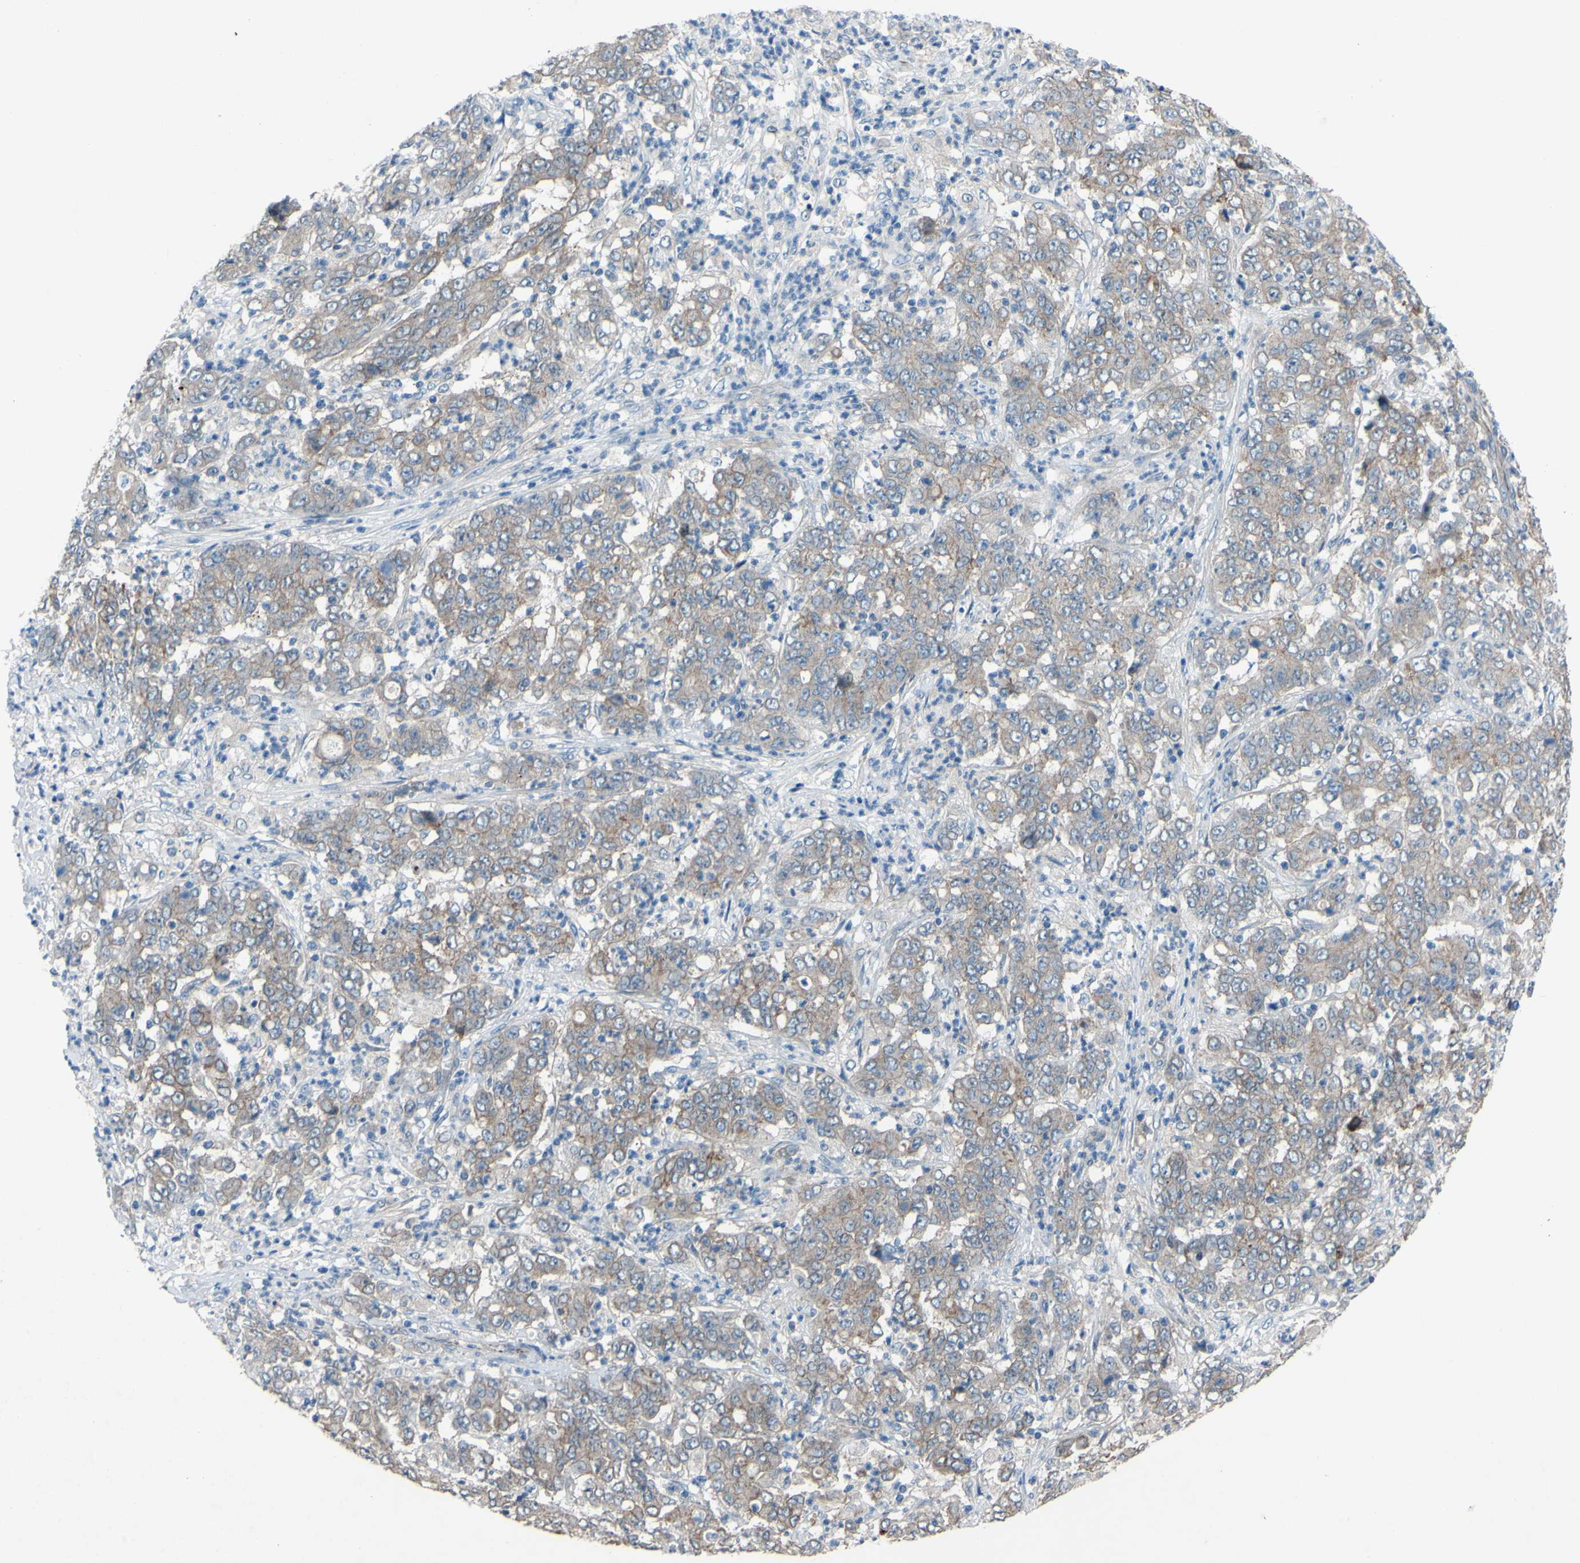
{"staining": {"intensity": "weak", "quantity": "<25%", "location": "cytoplasmic/membranous"}, "tissue": "stomach cancer", "cell_type": "Tumor cells", "image_type": "cancer", "snomed": [{"axis": "morphology", "description": "Adenocarcinoma, NOS"}, {"axis": "topography", "description": "Stomach, lower"}], "caption": "Tumor cells show no significant staining in stomach cancer (adenocarcinoma). (Stains: DAB IHC with hematoxylin counter stain, Microscopy: brightfield microscopy at high magnification).", "gene": "CDCP1", "patient": {"sex": "female", "age": 71}}